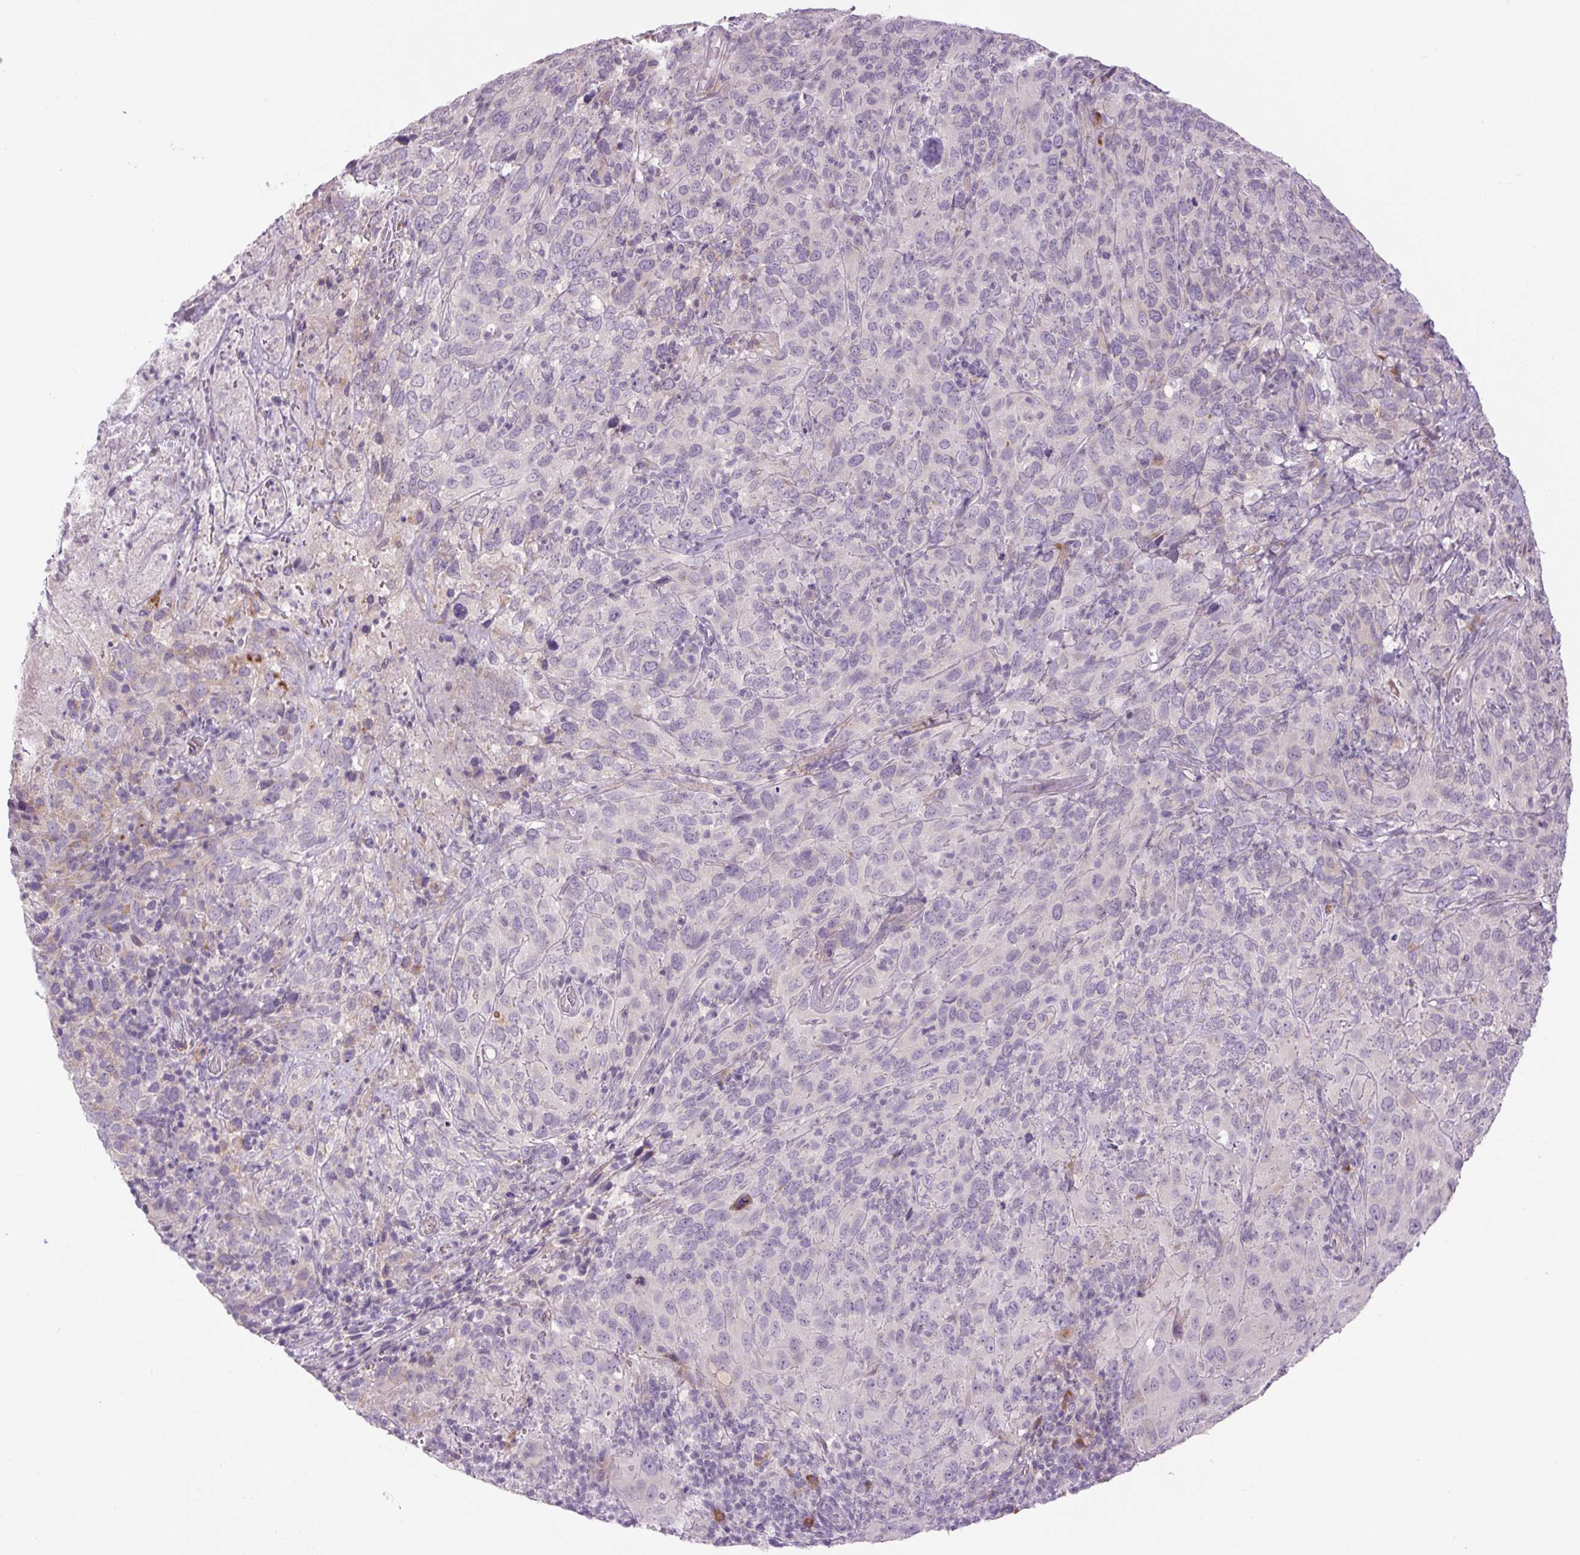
{"staining": {"intensity": "negative", "quantity": "none", "location": "none"}, "tissue": "cervical cancer", "cell_type": "Tumor cells", "image_type": "cancer", "snomed": [{"axis": "morphology", "description": "Squamous cell carcinoma, NOS"}, {"axis": "topography", "description": "Cervix"}], "caption": "High power microscopy image of an immunohistochemistry image of cervical squamous cell carcinoma, revealing no significant expression in tumor cells.", "gene": "TMEM100", "patient": {"sex": "female", "age": 51}}